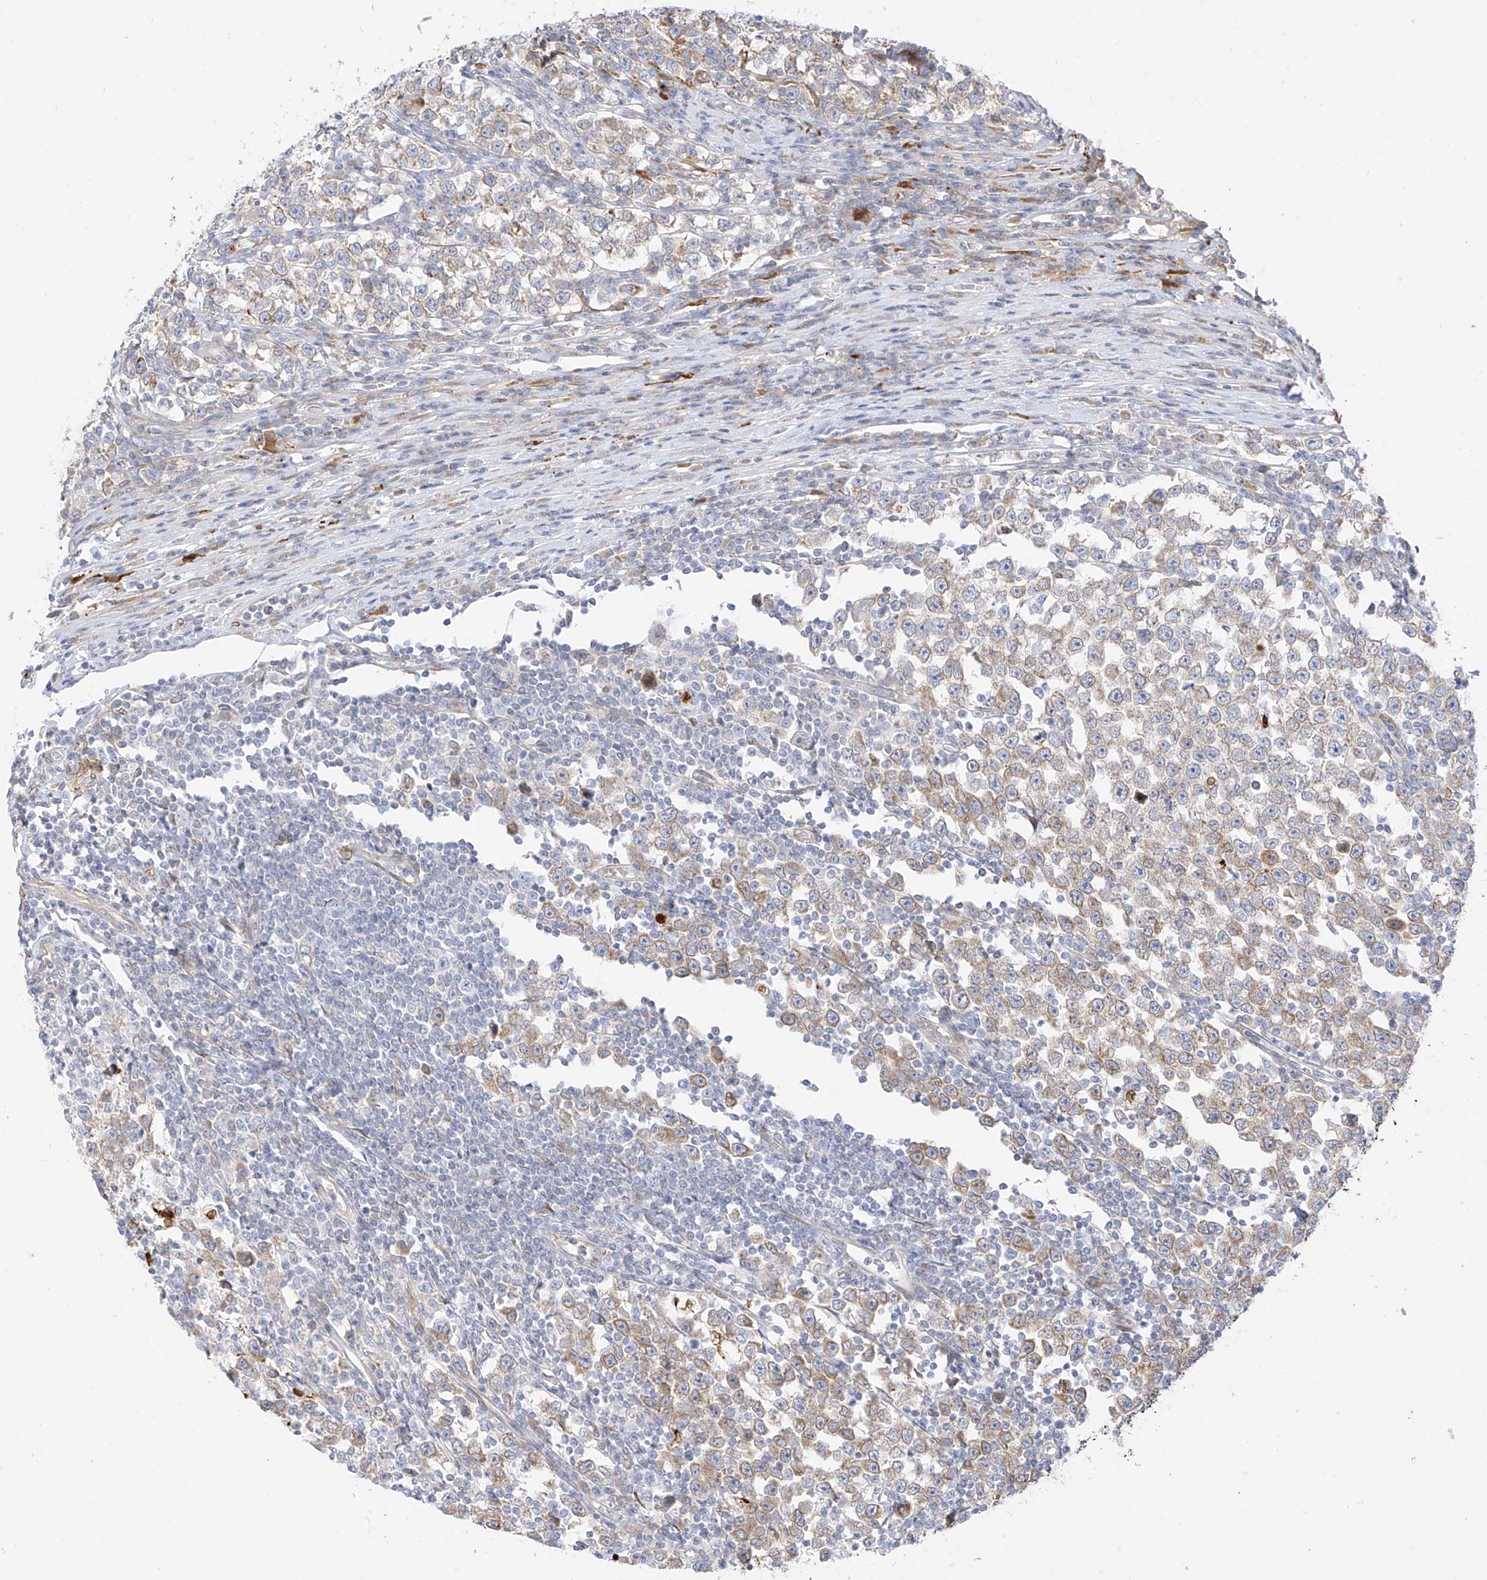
{"staining": {"intensity": "moderate", "quantity": ">75%", "location": "cytoplasmic/membranous"}, "tissue": "testis cancer", "cell_type": "Tumor cells", "image_type": "cancer", "snomed": [{"axis": "morphology", "description": "Normal tissue, NOS"}, {"axis": "morphology", "description": "Seminoma, NOS"}, {"axis": "topography", "description": "Testis"}], "caption": "Immunohistochemical staining of human seminoma (testis) exhibits medium levels of moderate cytoplasmic/membranous expression in about >75% of tumor cells.", "gene": "PCYOX1", "patient": {"sex": "male", "age": 43}}